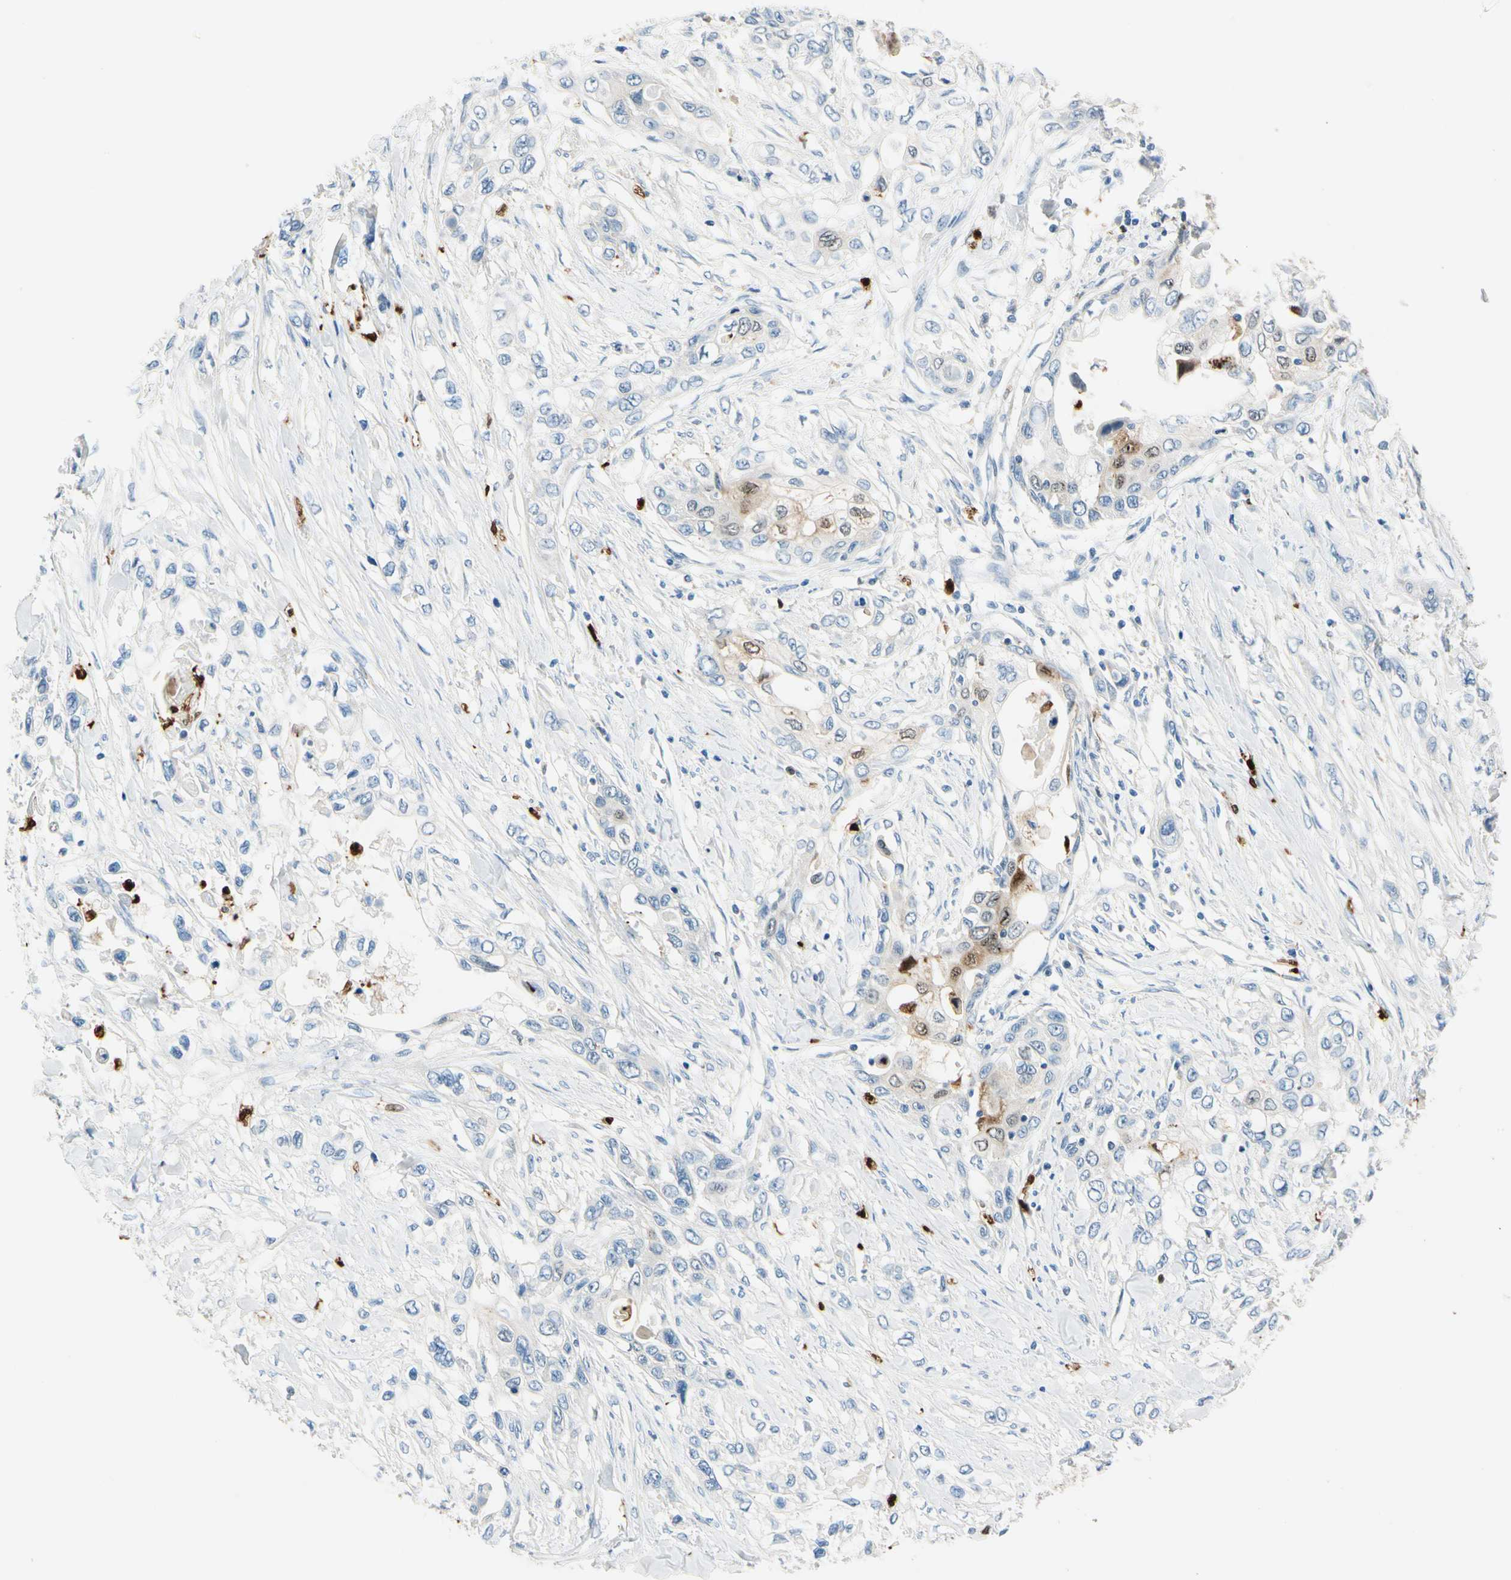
{"staining": {"intensity": "negative", "quantity": "none", "location": "none"}, "tissue": "pancreatic cancer", "cell_type": "Tumor cells", "image_type": "cancer", "snomed": [{"axis": "morphology", "description": "Adenocarcinoma, NOS"}, {"axis": "topography", "description": "Pancreas"}], "caption": "IHC photomicrograph of human pancreatic cancer stained for a protein (brown), which displays no staining in tumor cells.", "gene": "TRAF5", "patient": {"sex": "female", "age": 70}}